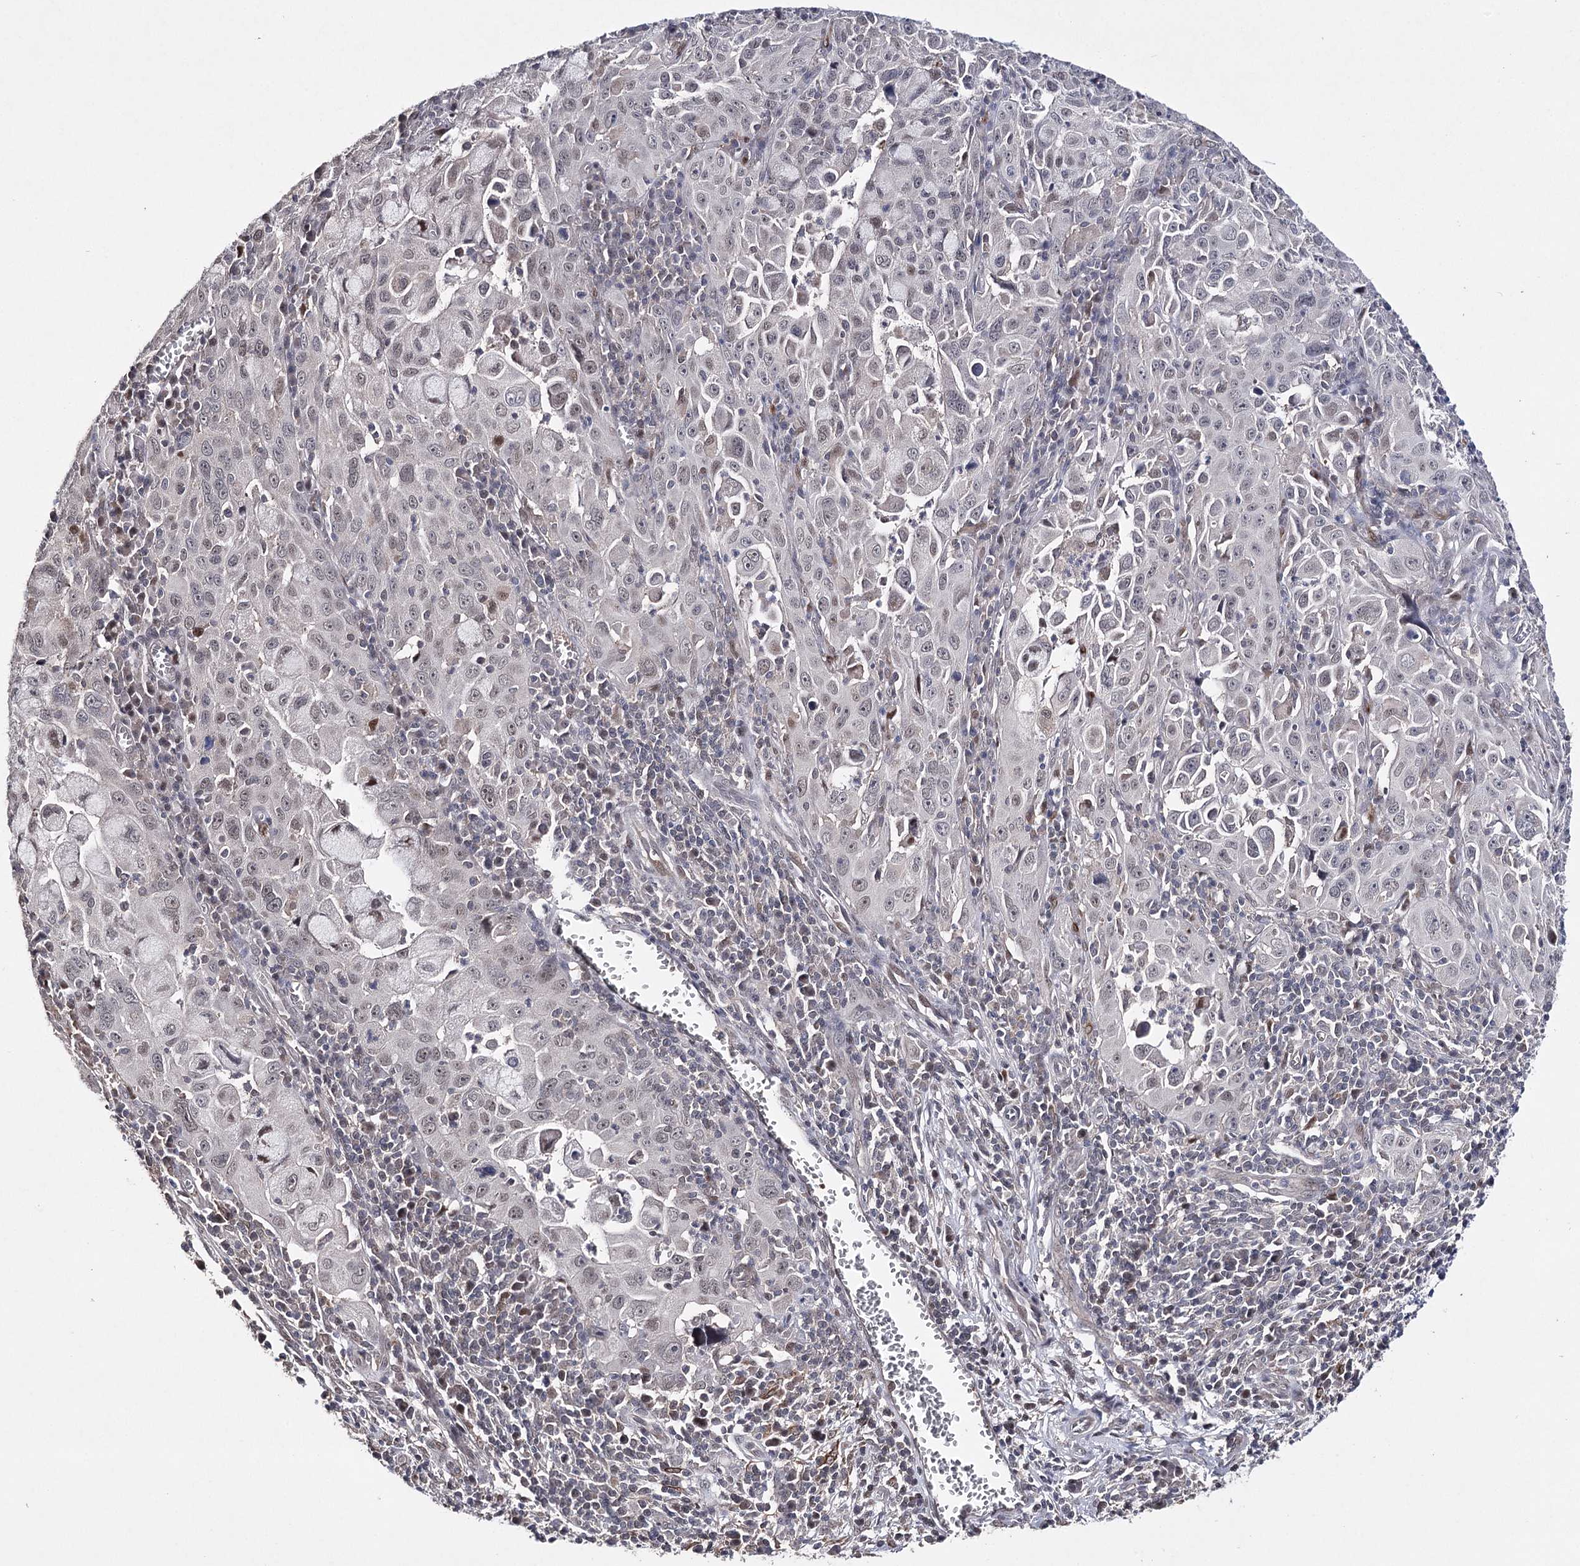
{"staining": {"intensity": "negative", "quantity": "none", "location": "none"}, "tissue": "cervical cancer", "cell_type": "Tumor cells", "image_type": "cancer", "snomed": [{"axis": "morphology", "description": "Squamous cell carcinoma, NOS"}, {"axis": "topography", "description": "Cervix"}], "caption": "High magnification brightfield microscopy of cervical squamous cell carcinoma stained with DAB (brown) and counterstained with hematoxylin (blue): tumor cells show no significant positivity.", "gene": "HSD11B2", "patient": {"sex": "female", "age": 42}}